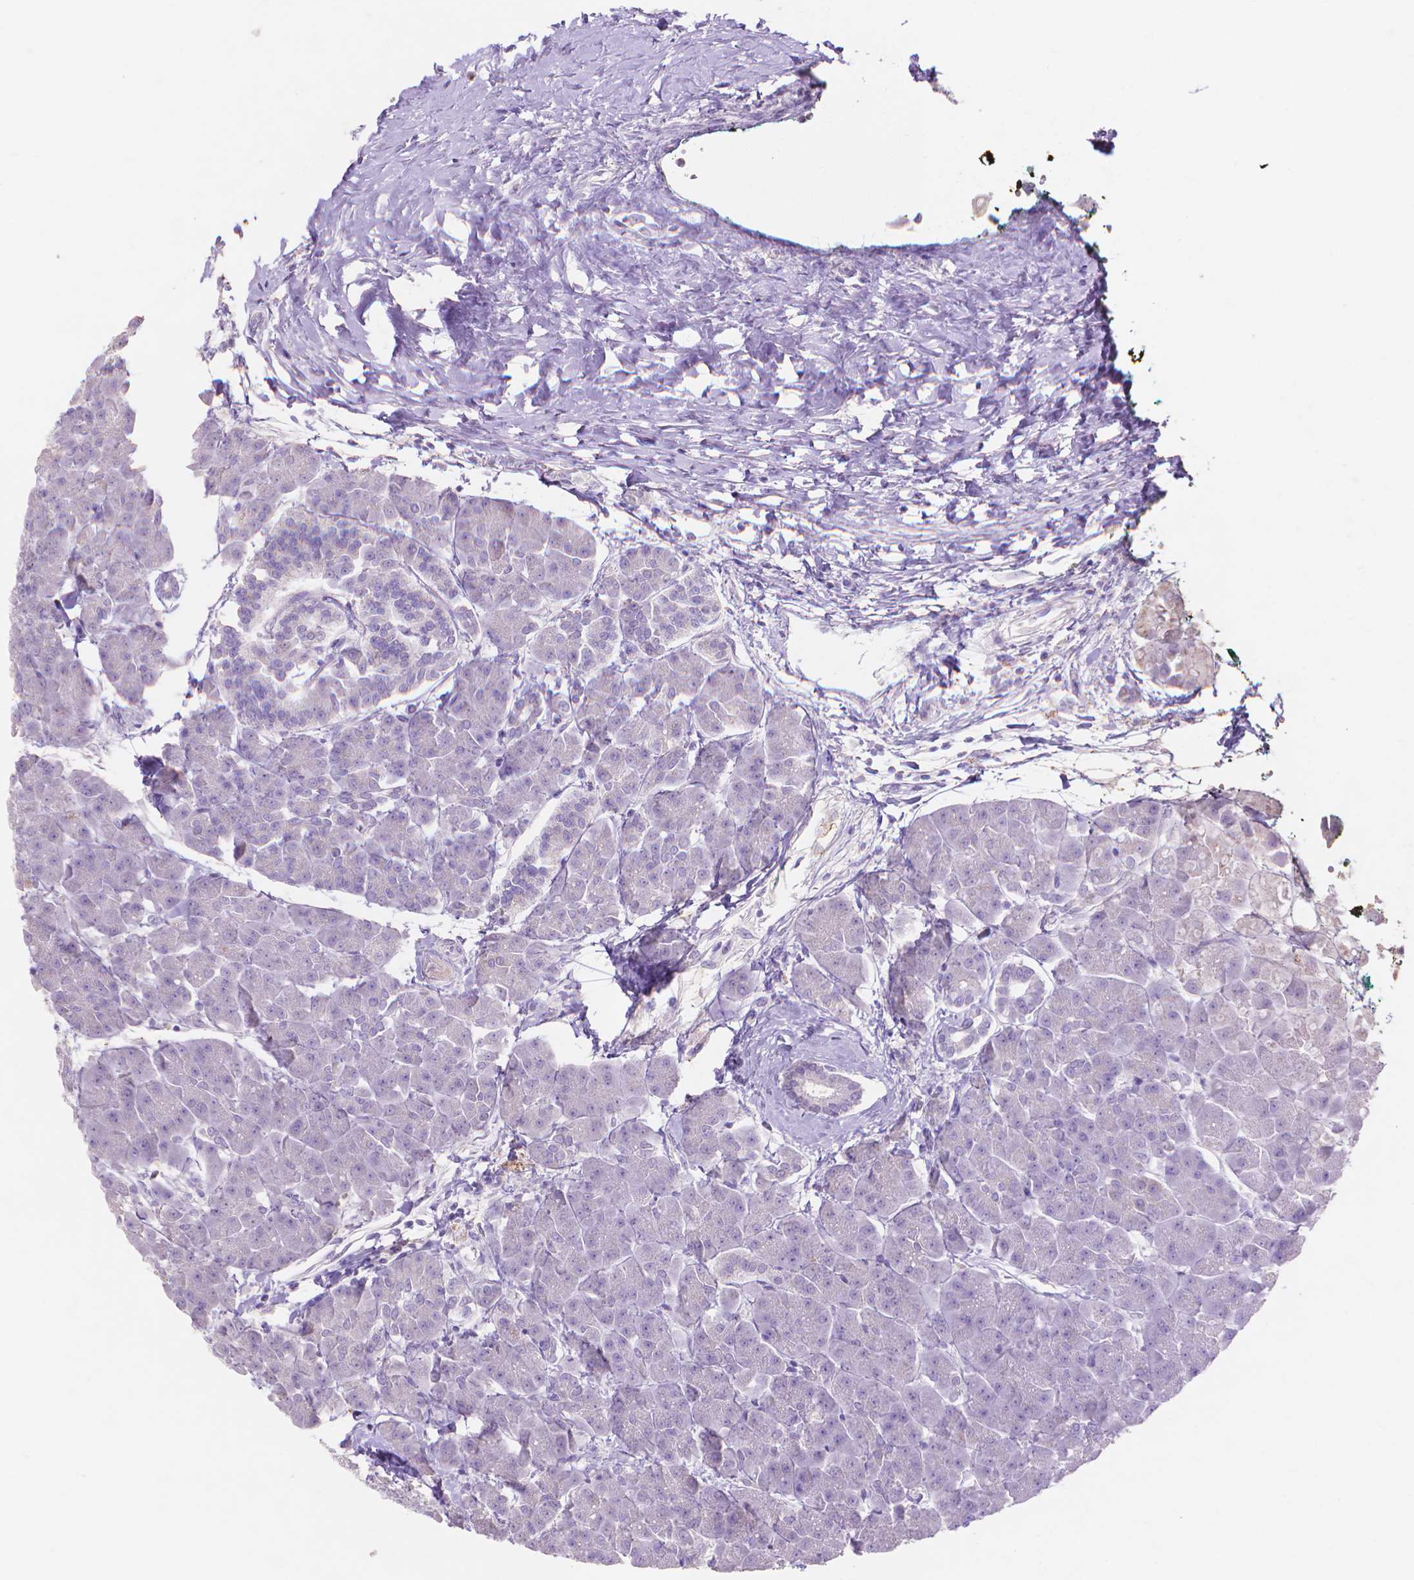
{"staining": {"intensity": "negative", "quantity": "none", "location": "none"}, "tissue": "pancreas", "cell_type": "Exocrine glandular cells", "image_type": "normal", "snomed": [{"axis": "morphology", "description": "Normal tissue, NOS"}, {"axis": "topography", "description": "Adipose tissue"}, {"axis": "topography", "description": "Pancreas"}, {"axis": "topography", "description": "Peripheral nerve tissue"}], "caption": "Immunohistochemistry histopathology image of normal human pancreas stained for a protein (brown), which displays no expression in exocrine glandular cells. (IHC, brightfield microscopy, high magnification).", "gene": "MMP11", "patient": {"sex": "female", "age": 58}}